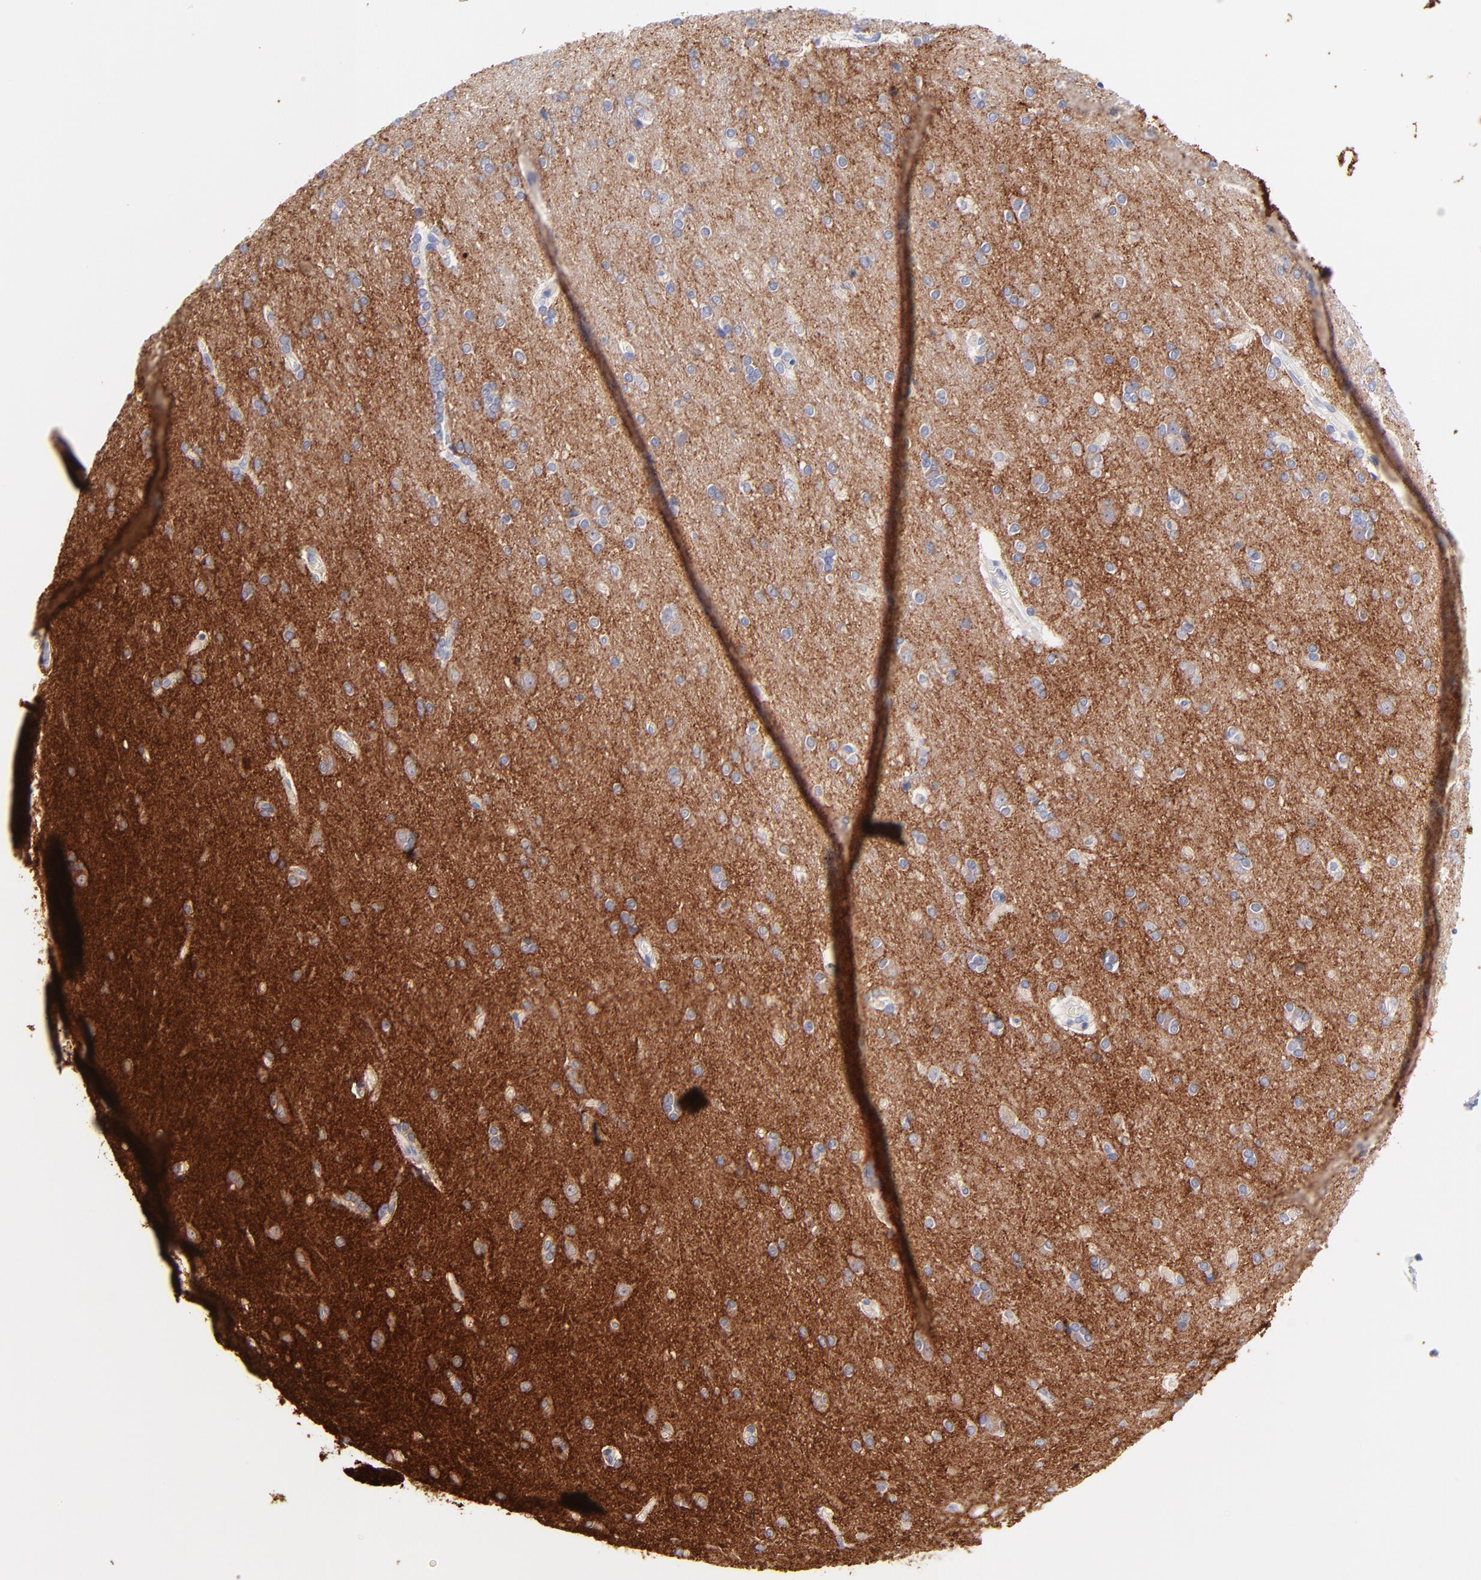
{"staining": {"intensity": "negative", "quantity": "none", "location": "none"}, "tissue": "cerebral cortex", "cell_type": "Endothelial cells", "image_type": "normal", "snomed": [{"axis": "morphology", "description": "Normal tissue, NOS"}, {"axis": "topography", "description": "Cerebral cortex"}], "caption": "Immunohistochemistry of normal cerebral cortex displays no expression in endothelial cells.", "gene": "RAB3A", "patient": {"sex": "female", "age": 54}}